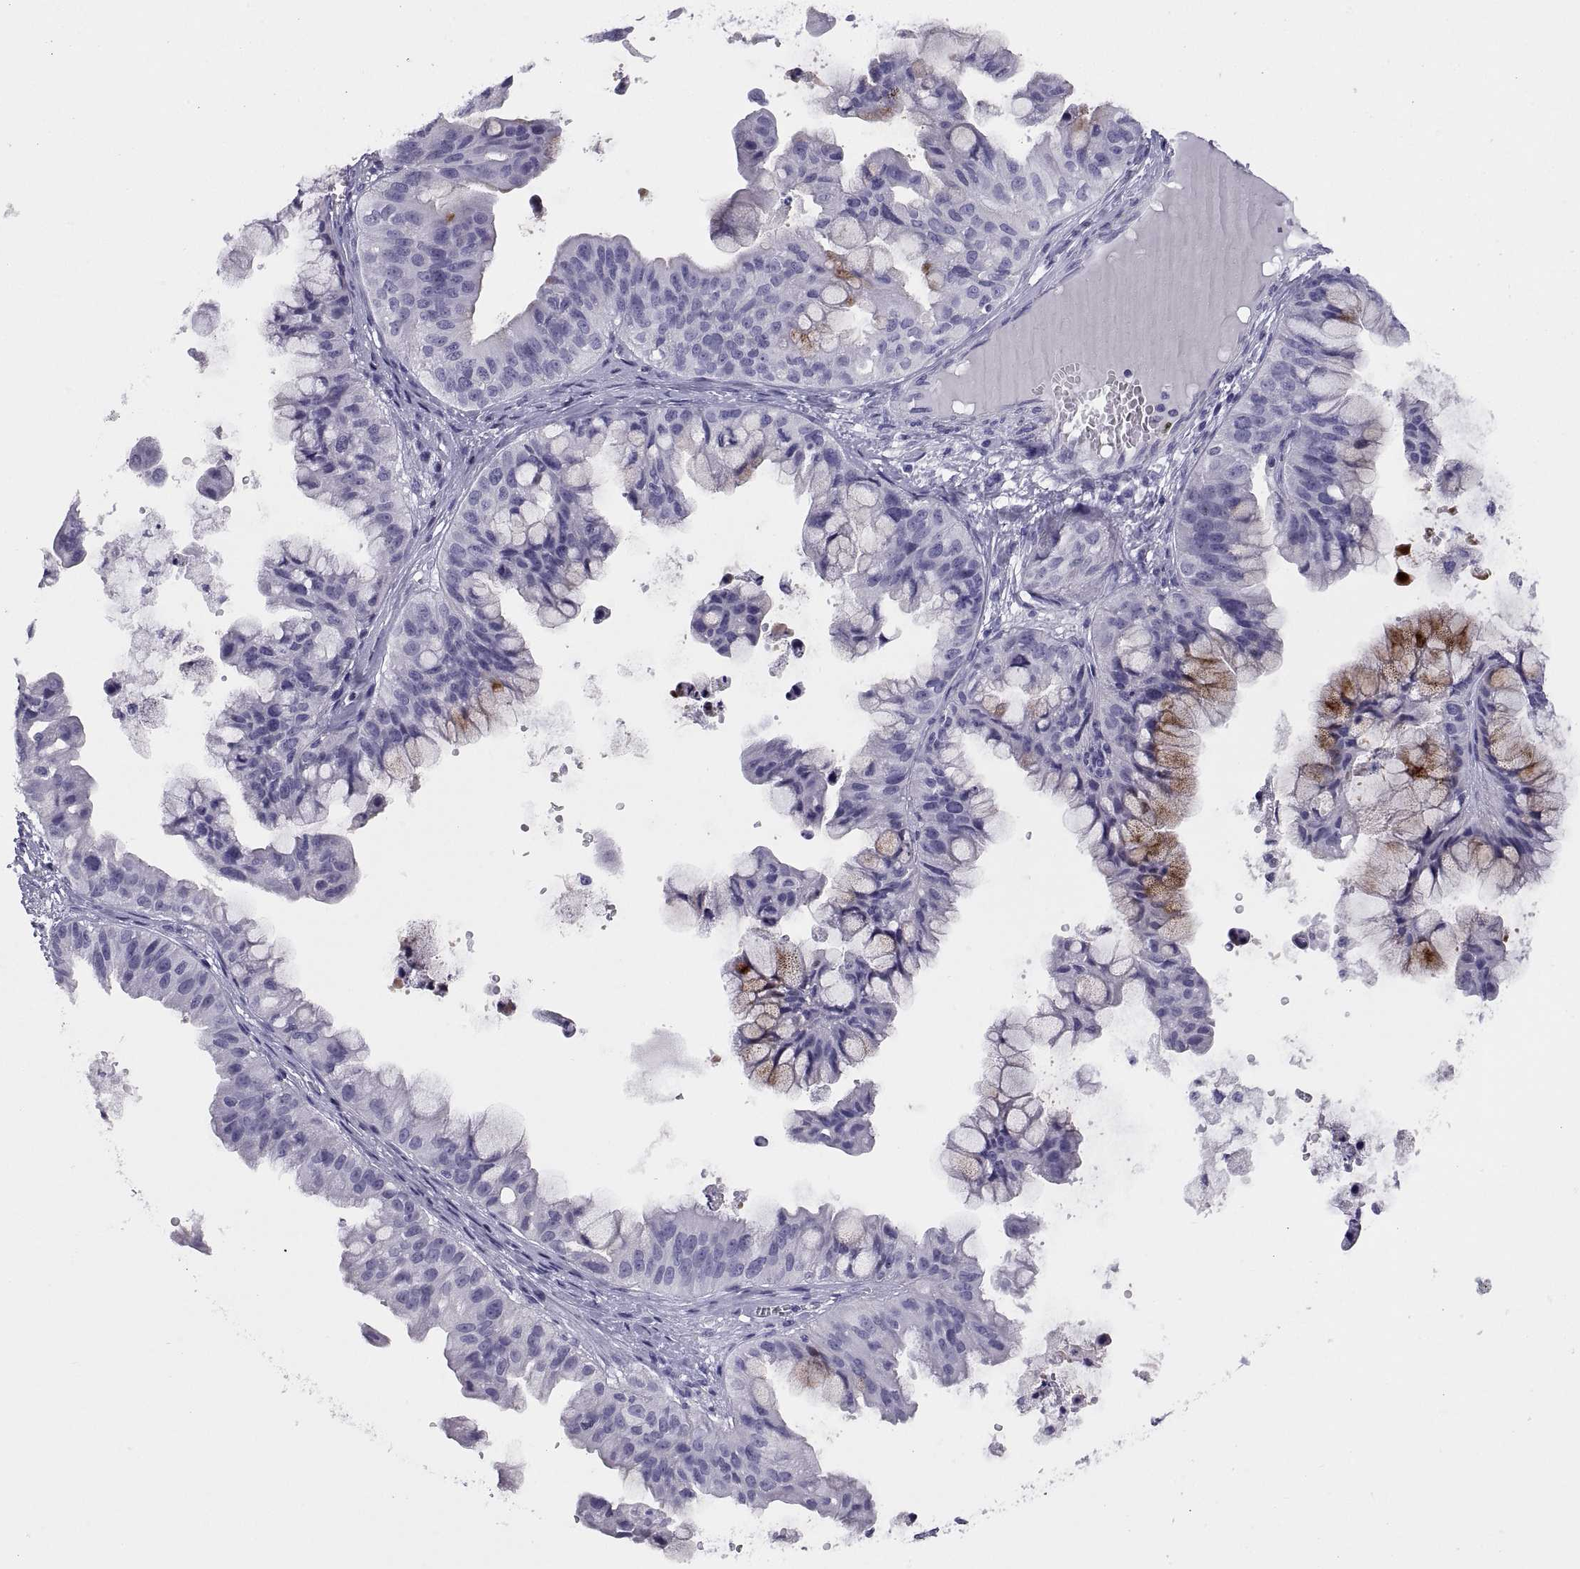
{"staining": {"intensity": "negative", "quantity": "none", "location": "none"}, "tissue": "ovarian cancer", "cell_type": "Tumor cells", "image_type": "cancer", "snomed": [{"axis": "morphology", "description": "Cystadenocarcinoma, mucinous, NOS"}, {"axis": "topography", "description": "Ovary"}], "caption": "The photomicrograph displays no significant staining in tumor cells of mucinous cystadenocarcinoma (ovarian).", "gene": "RGS20", "patient": {"sex": "female", "age": 76}}